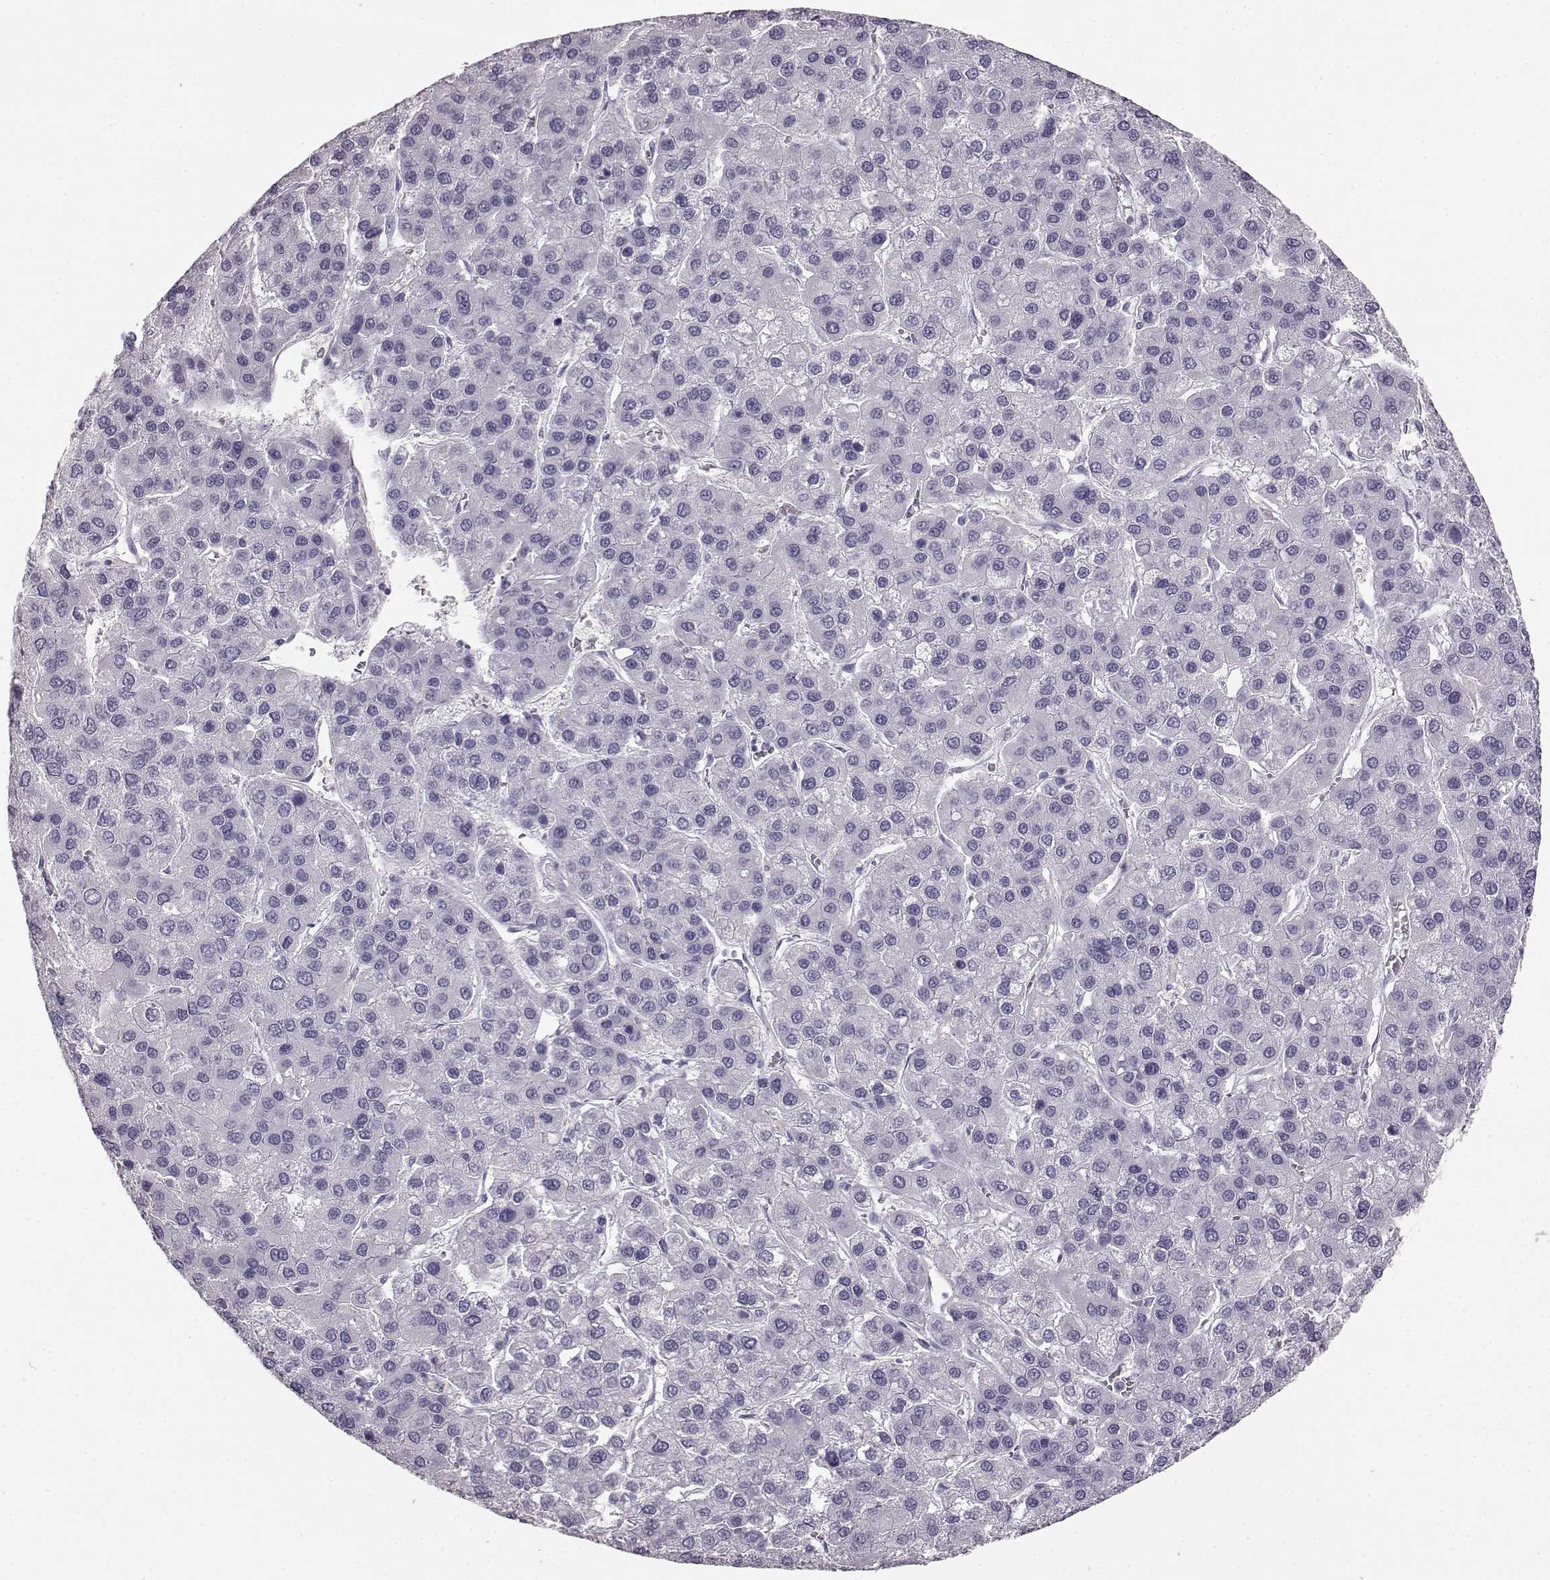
{"staining": {"intensity": "negative", "quantity": "none", "location": "none"}, "tissue": "liver cancer", "cell_type": "Tumor cells", "image_type": "cancer", "snomed": [{"axis": "morphology", "description": "Carcinoma, Hepatocellular, NOS"}, {"axis": "topography", "description": "Liver"}], "caption": "This is a micrograph of IHC staining of hepatocellular carcinoma (liver), which shows no staining in tumor cells.", "gene": "BFSP2", "patient": {"sex": "female", "age": 41}}